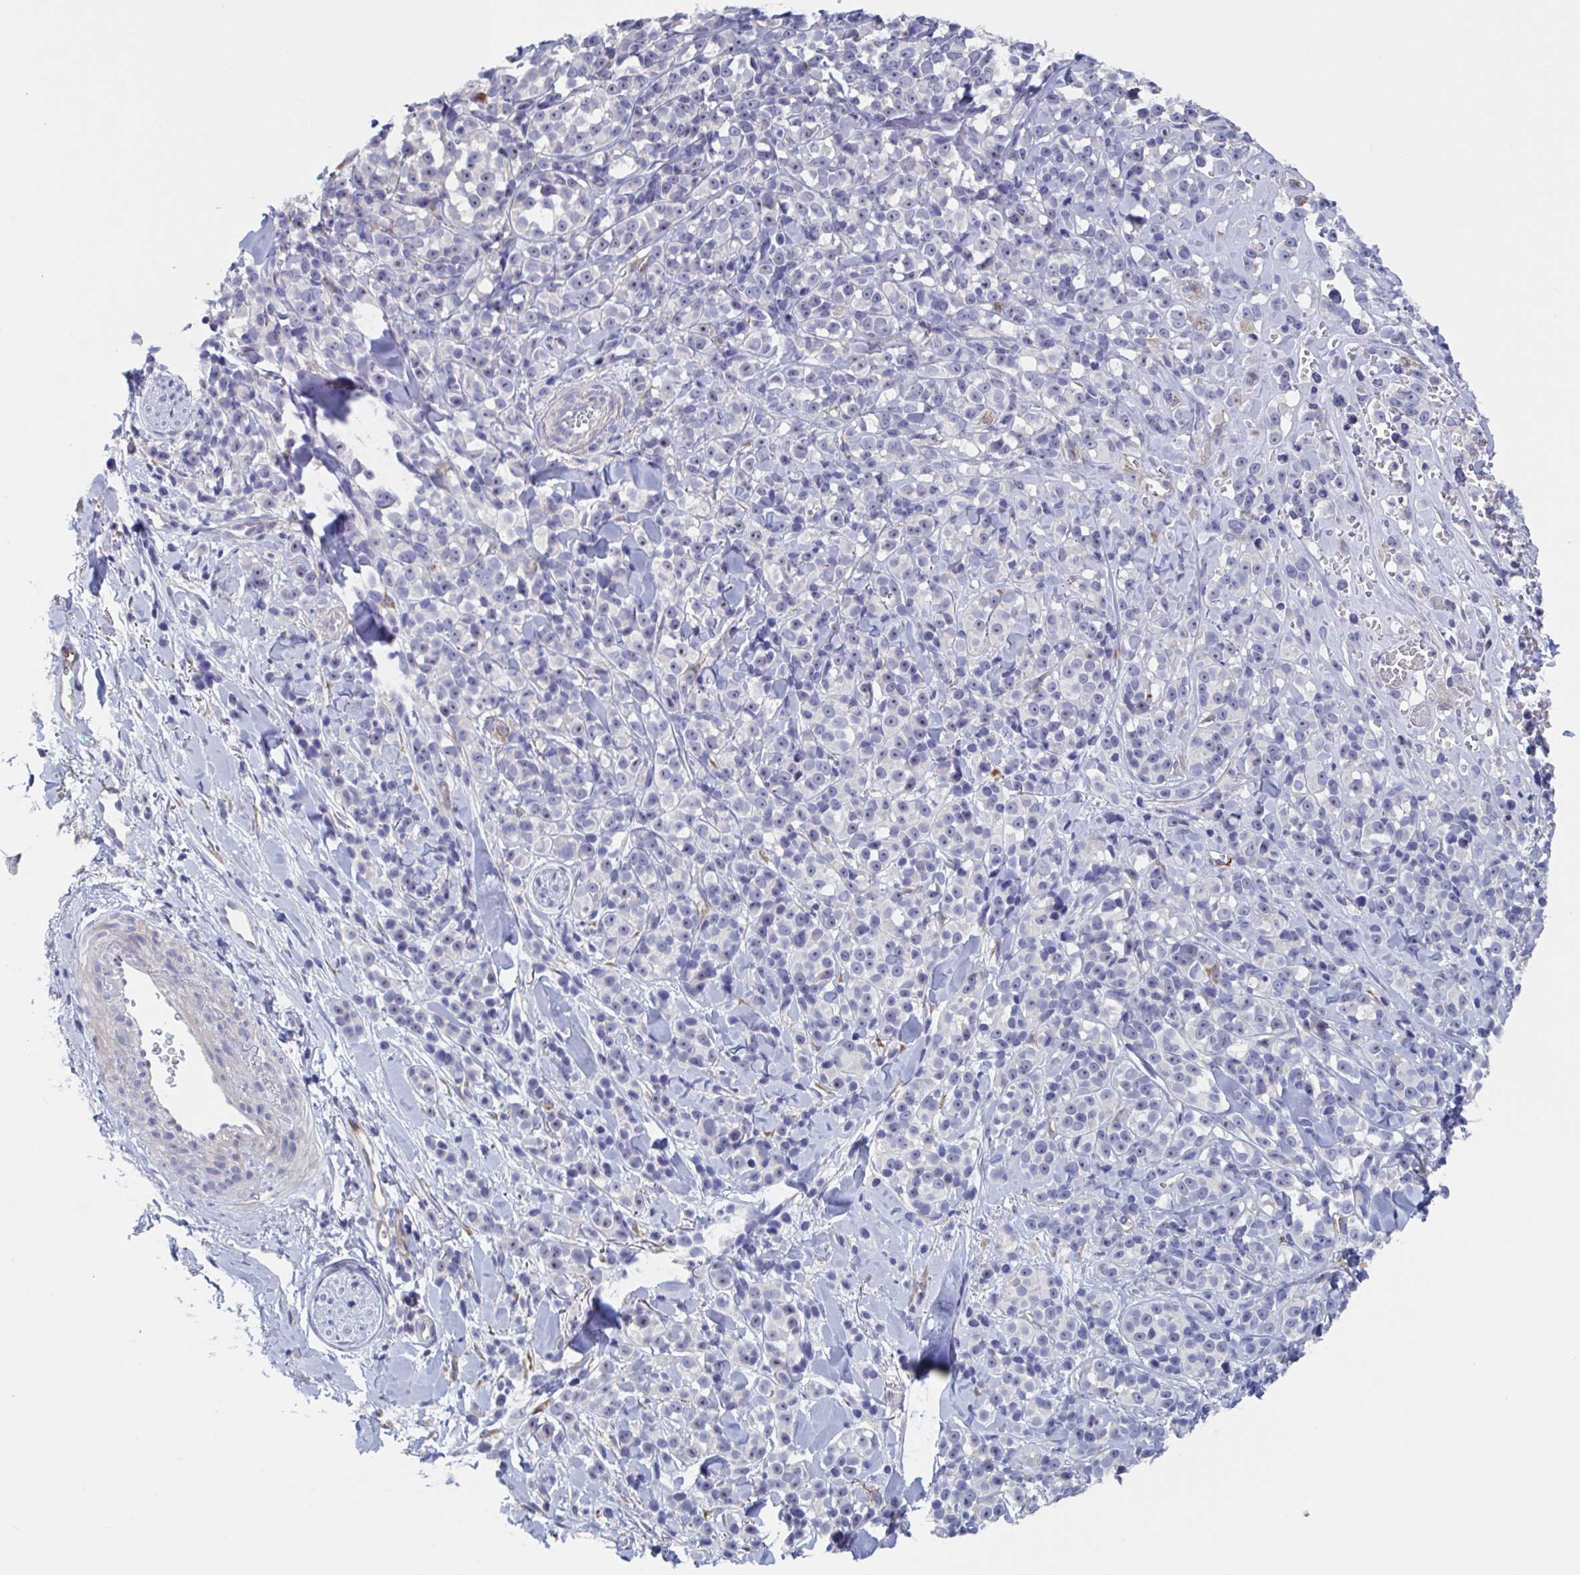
{"staining": {"intensity": "negative", "quantity": "none", "location": "none"}, "tissue": "melanoma", "cell_type": "Tumor cells", "image_type": "cancer", "snomed": [{"axis": "morphology", "description": "Malignant melanoma, NOS"}, {"axis": "topography", "description": "Skin"}], "caption": "Immunohistochemistry histopathology image of neoplastic tissue: malignant melanoma stained with DAB (3,3'-diaminobenzidine) reveals no significant protein staining in tumor cells.", "gene": "ST14", "patient": {"sex": "male", "age": 85}}